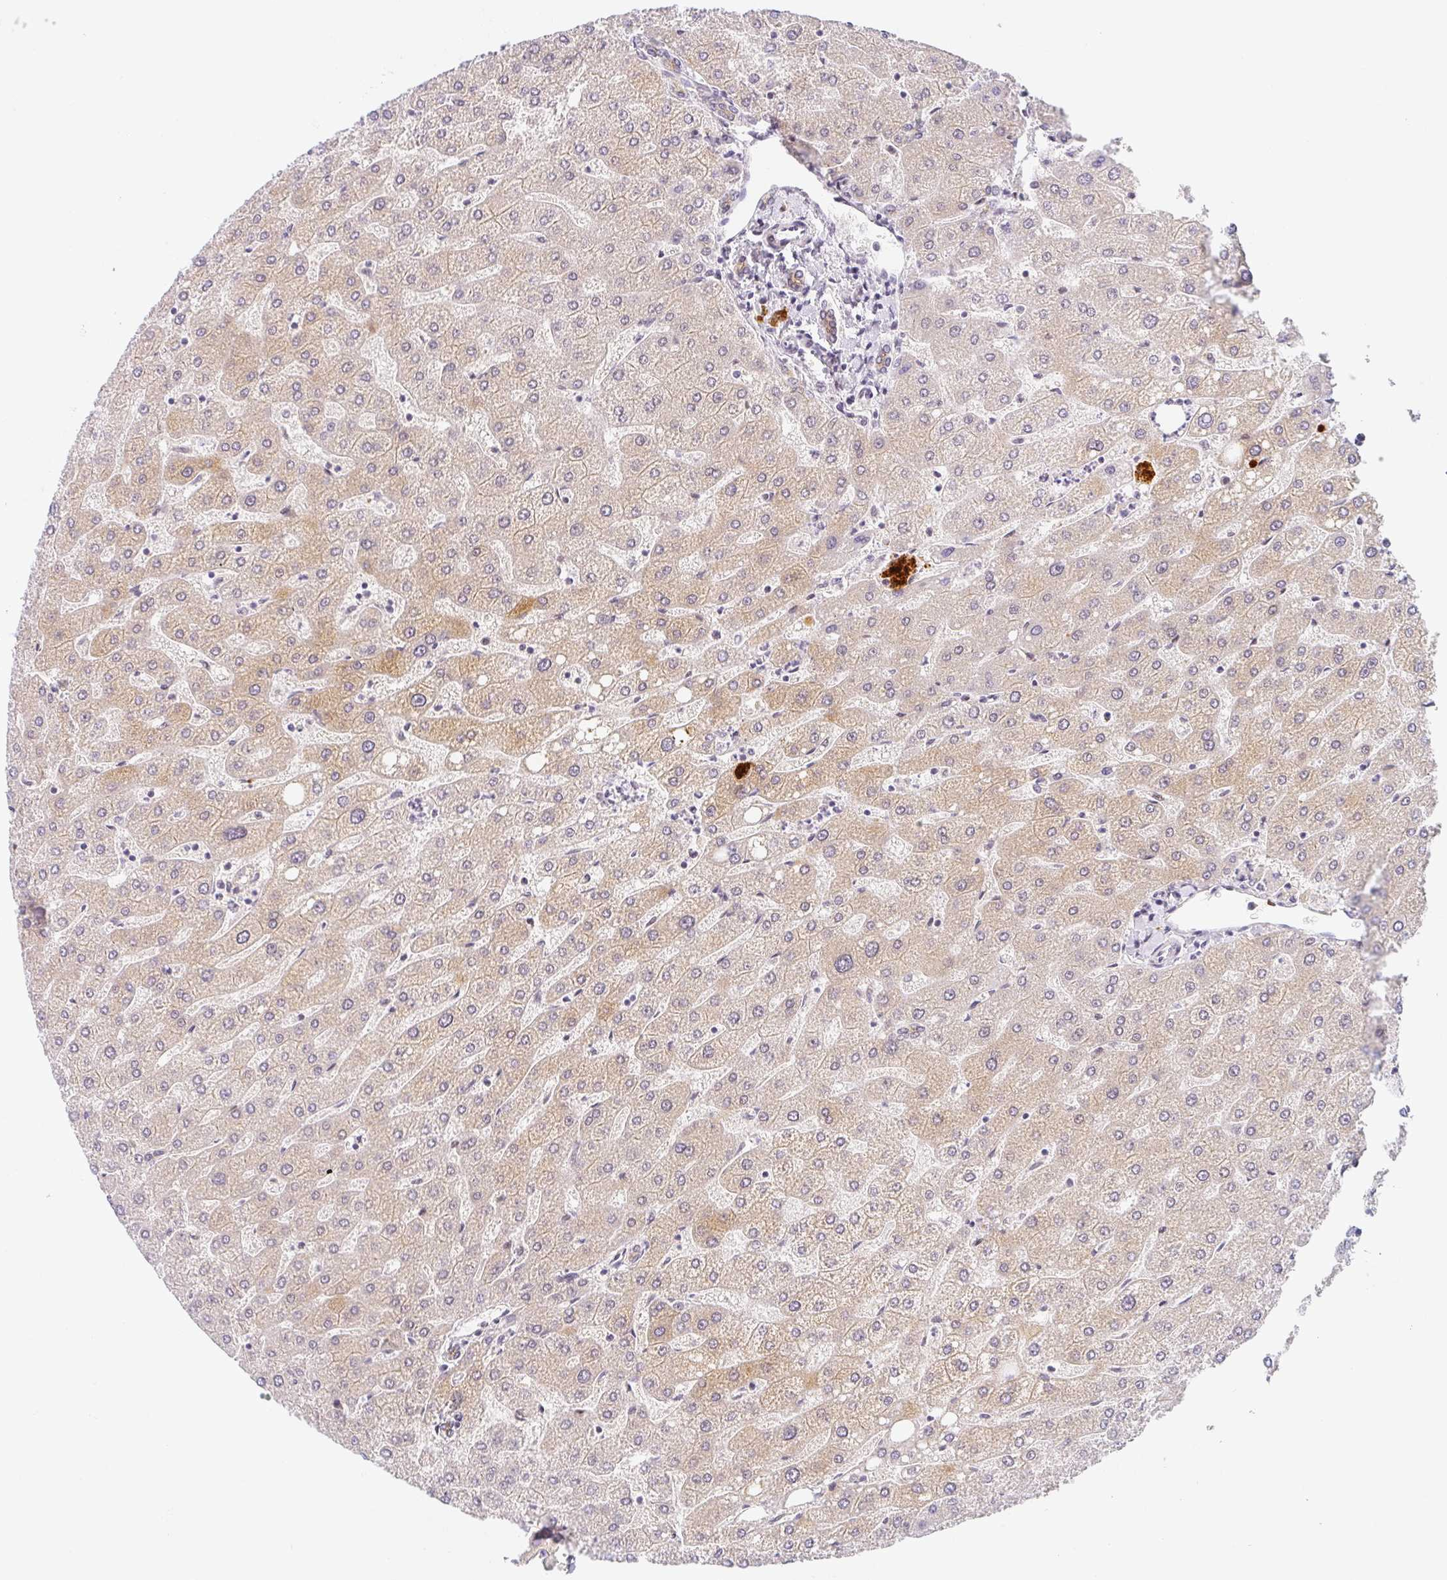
{"staining": {"intensity": "weak", "quantity": ">75%", "location": "cytoplasmic/membranous"}, "tissue": "liver", "cell_type": "Cholangiocytes", "image_type": "normal", "snomed": [{"axis": "morphology", "description": "Normal tissue, NOS"}, {"axis": "topography", "description": "Liver"}], "caption": "Immunohistochemical staining of benign liver demonstrates >75% levels of weak cytoplasmic/membranous protein expression in about >75% of cholangiocytes.", "gene": "TMEM86A", "patient": {"sex": "male", "age": 67}}